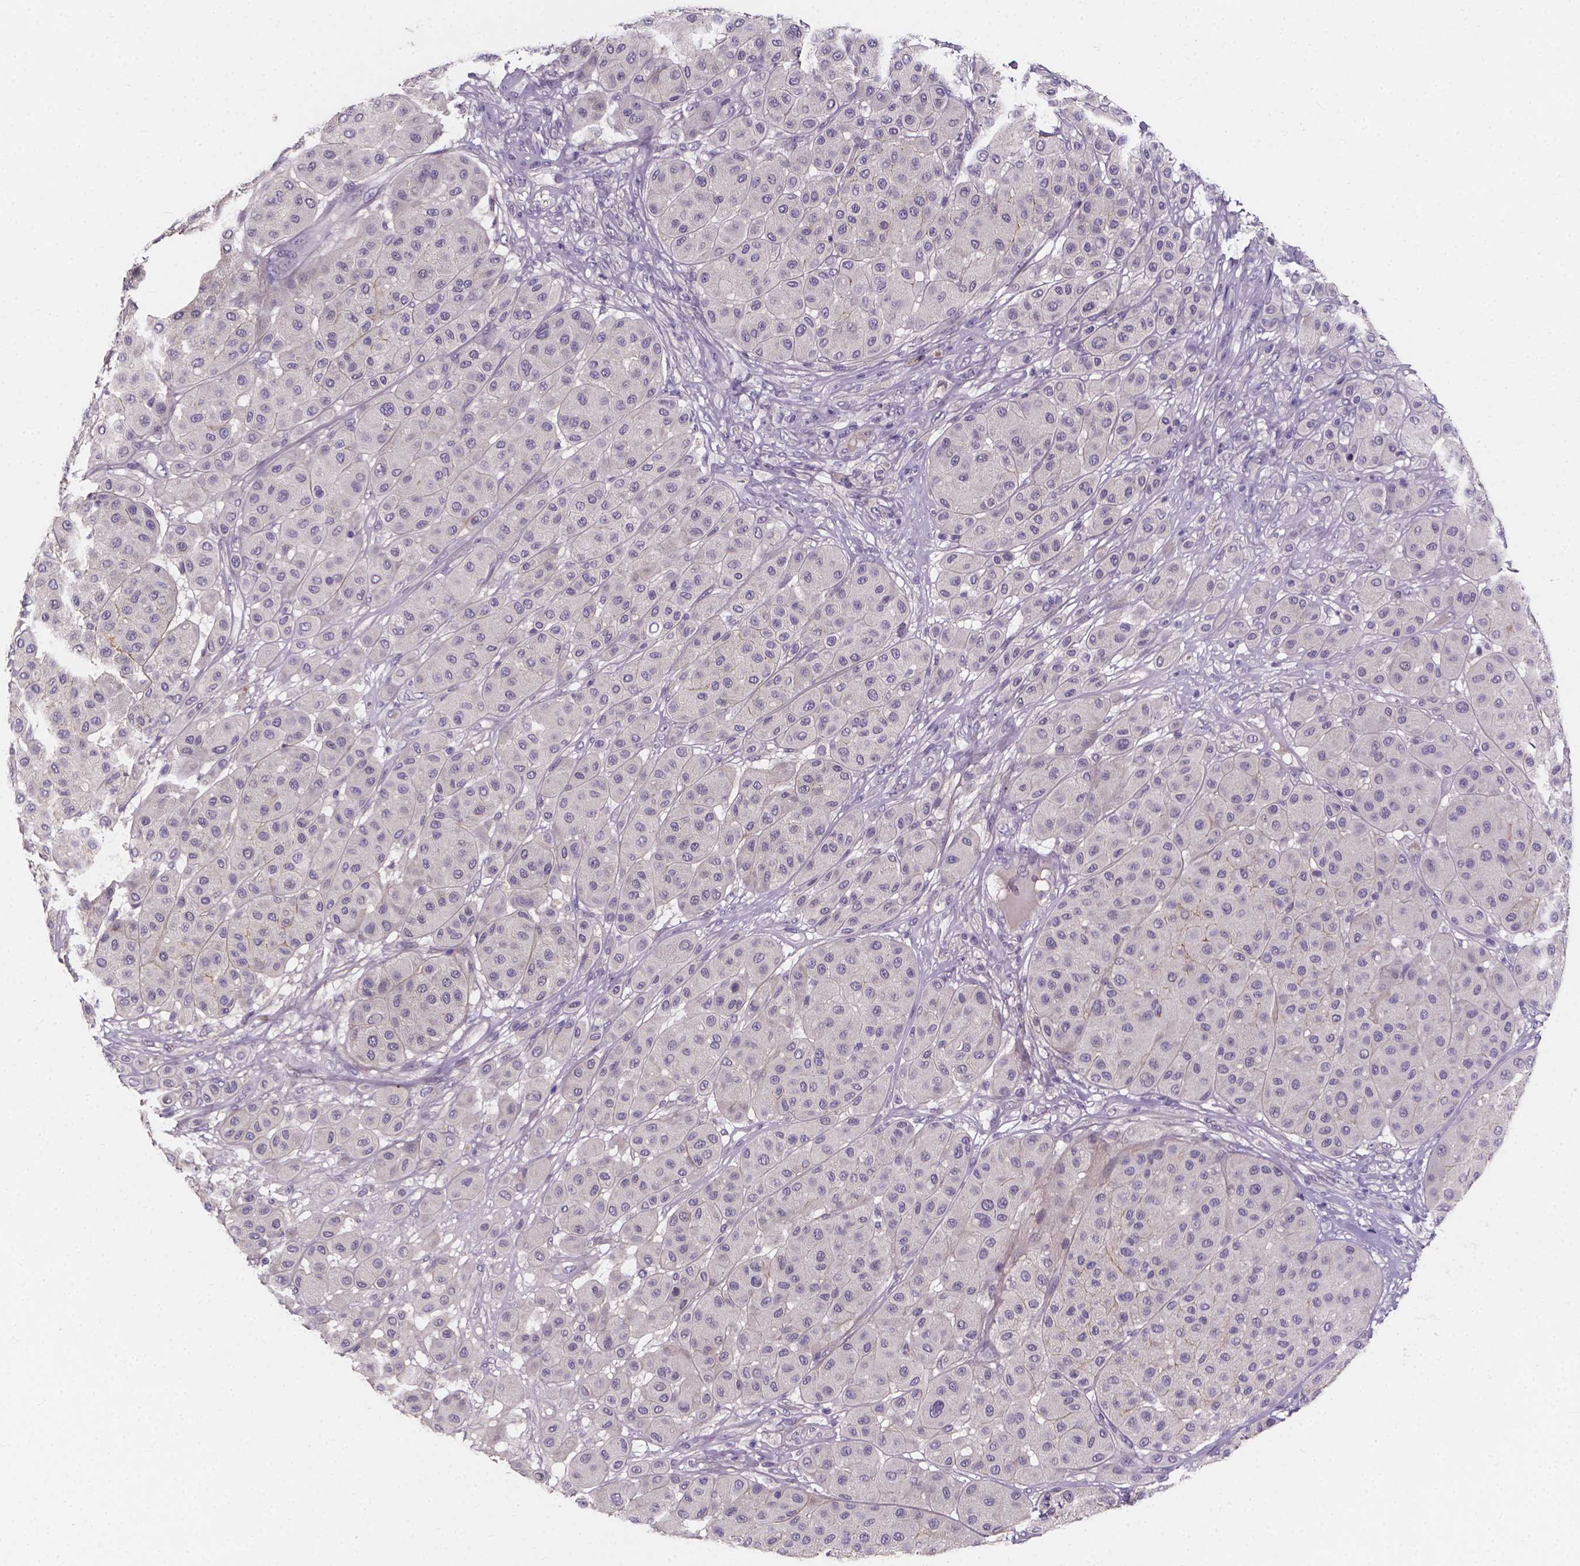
{"staining": {"intensity": "negative", "quantity": "none", "location": "none"}, "tissue": "melanoma", "cell_type": "Tumor cells", "image_type": "cancer", "snomed": [{"axis": "morphology", "description": "Malignant melanoma, Metastatic site"}, {"axis": "topography", "description": "Smooth muscle"}], "caption": "High power microscopy histopathology image of an IHC histopathology image of melanoma, revealing no significant expression in tumor cells.", "gene": "SPOCD1", "patient": {"sex": "male", "age": 41}}